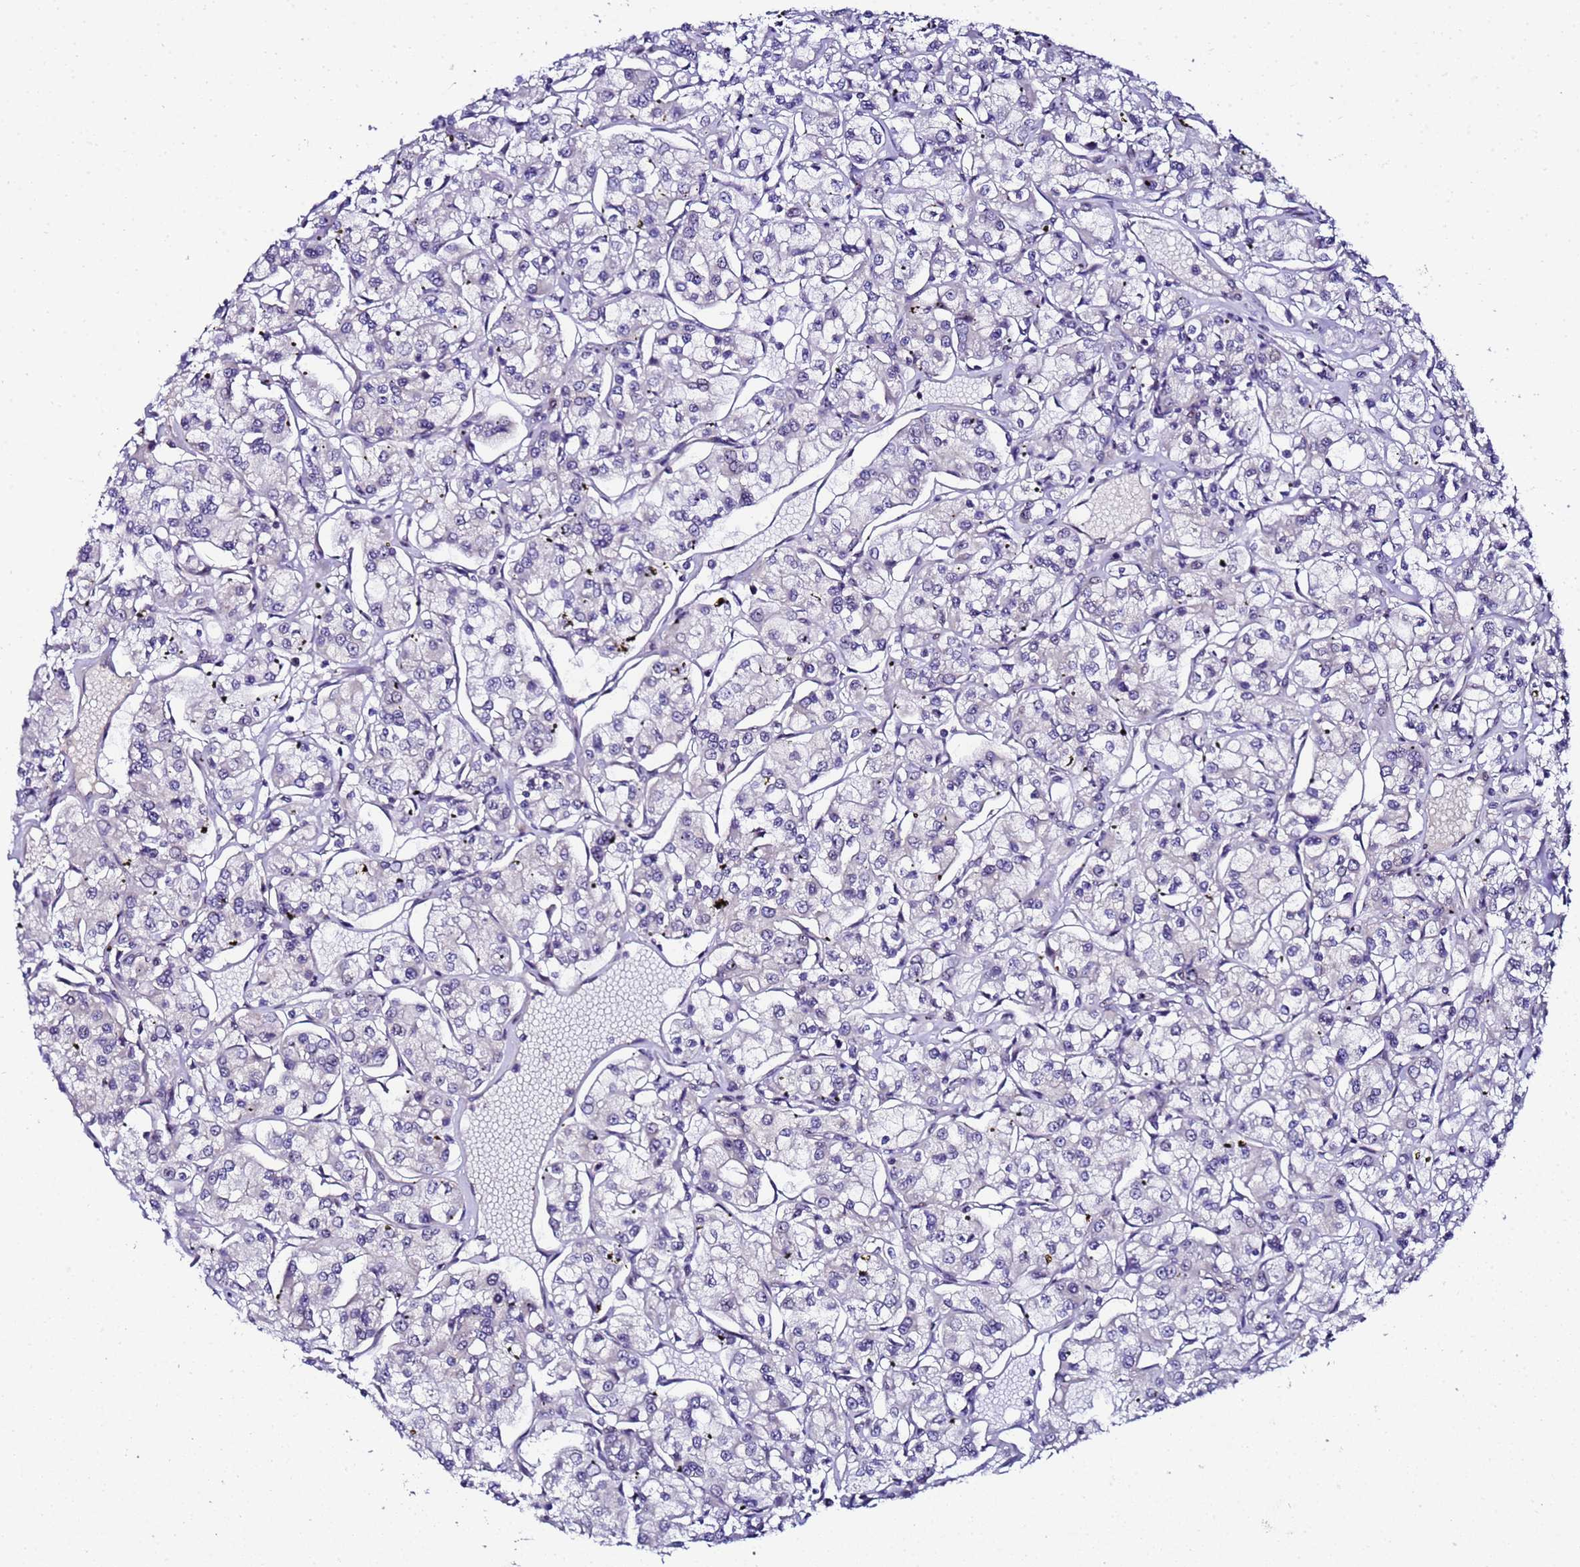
{"staining": {"intensity": "negative", "quantity": "none", "location": "none"}, "tissue": "renal cancer", "cell_type": "Tumor cells", "image_type": "cancer", "snomed": [{"axis": "morphology", "description": "Adenocarcinoma, NOS"}, {"axis": "topography", "description": "Kidney"}], "caption": "Adenocarcinoma (renal) stained for a protein using immunohistochemistry (IHC) shows no staining tumor cells.", "gene": "C19orf47", "patient": {"sex": "female", "age": 59}}